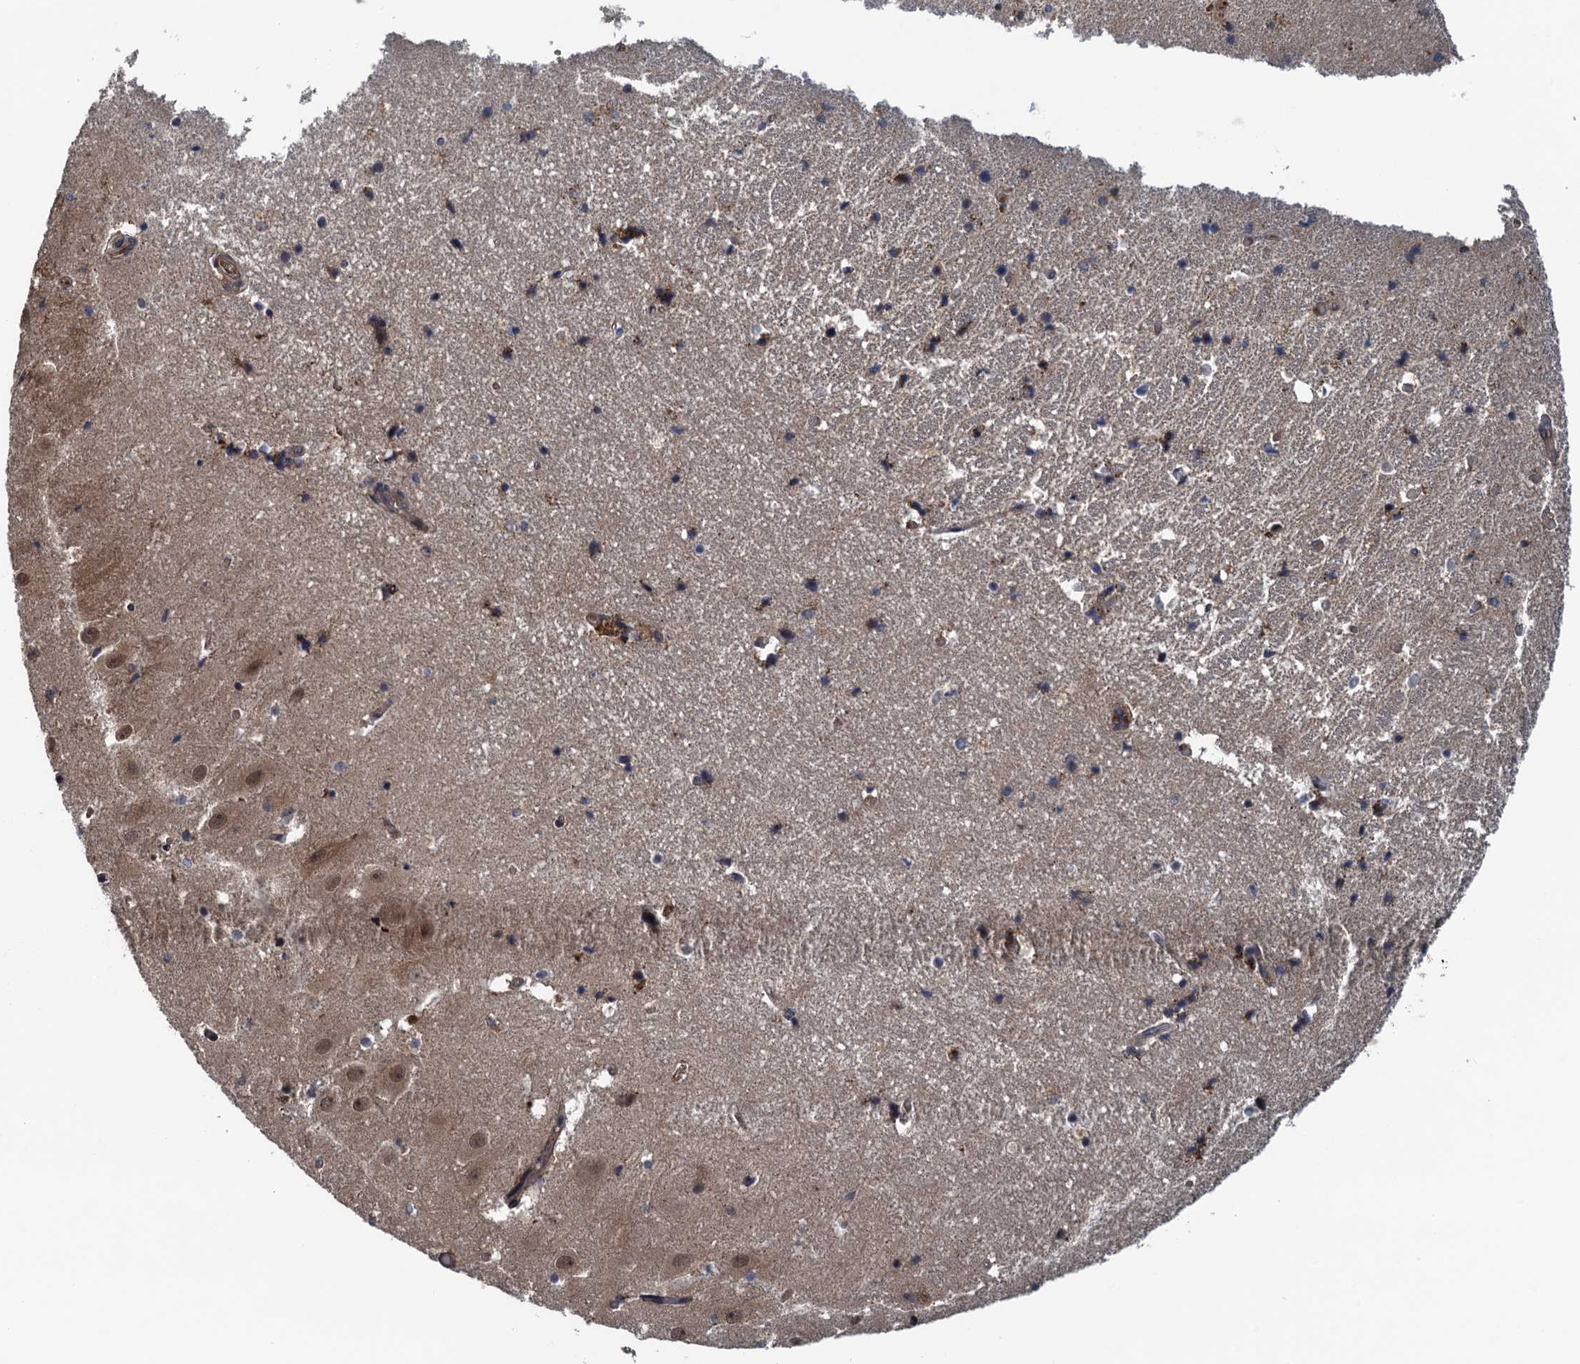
{"staining": {"intensity": "moderate", "quantity": "<25%", "location": "cytoplasmic/membranous"}, "tissue": "hippocampus", "cell_type": "Glial cells", "image_type": "normal", "snomed": [{"axis": "morphology", "description": "Normal tissue, NOS"}, {"axis": "topography", "description": "Hippocampus"}], "caption": "Protein staining of benign hippocampus reveals moderate cytoplasmic/membranous expression in approximately <25% of glial cells. The staining is performed using DAB (3,3'-diaminobenzidine) brown chromogen to label protein expression. The nuclei are counter-stained blue using hematoxylin.", "gene": "KBTBD8", "patient": {"sex": "female", "age": 52}}